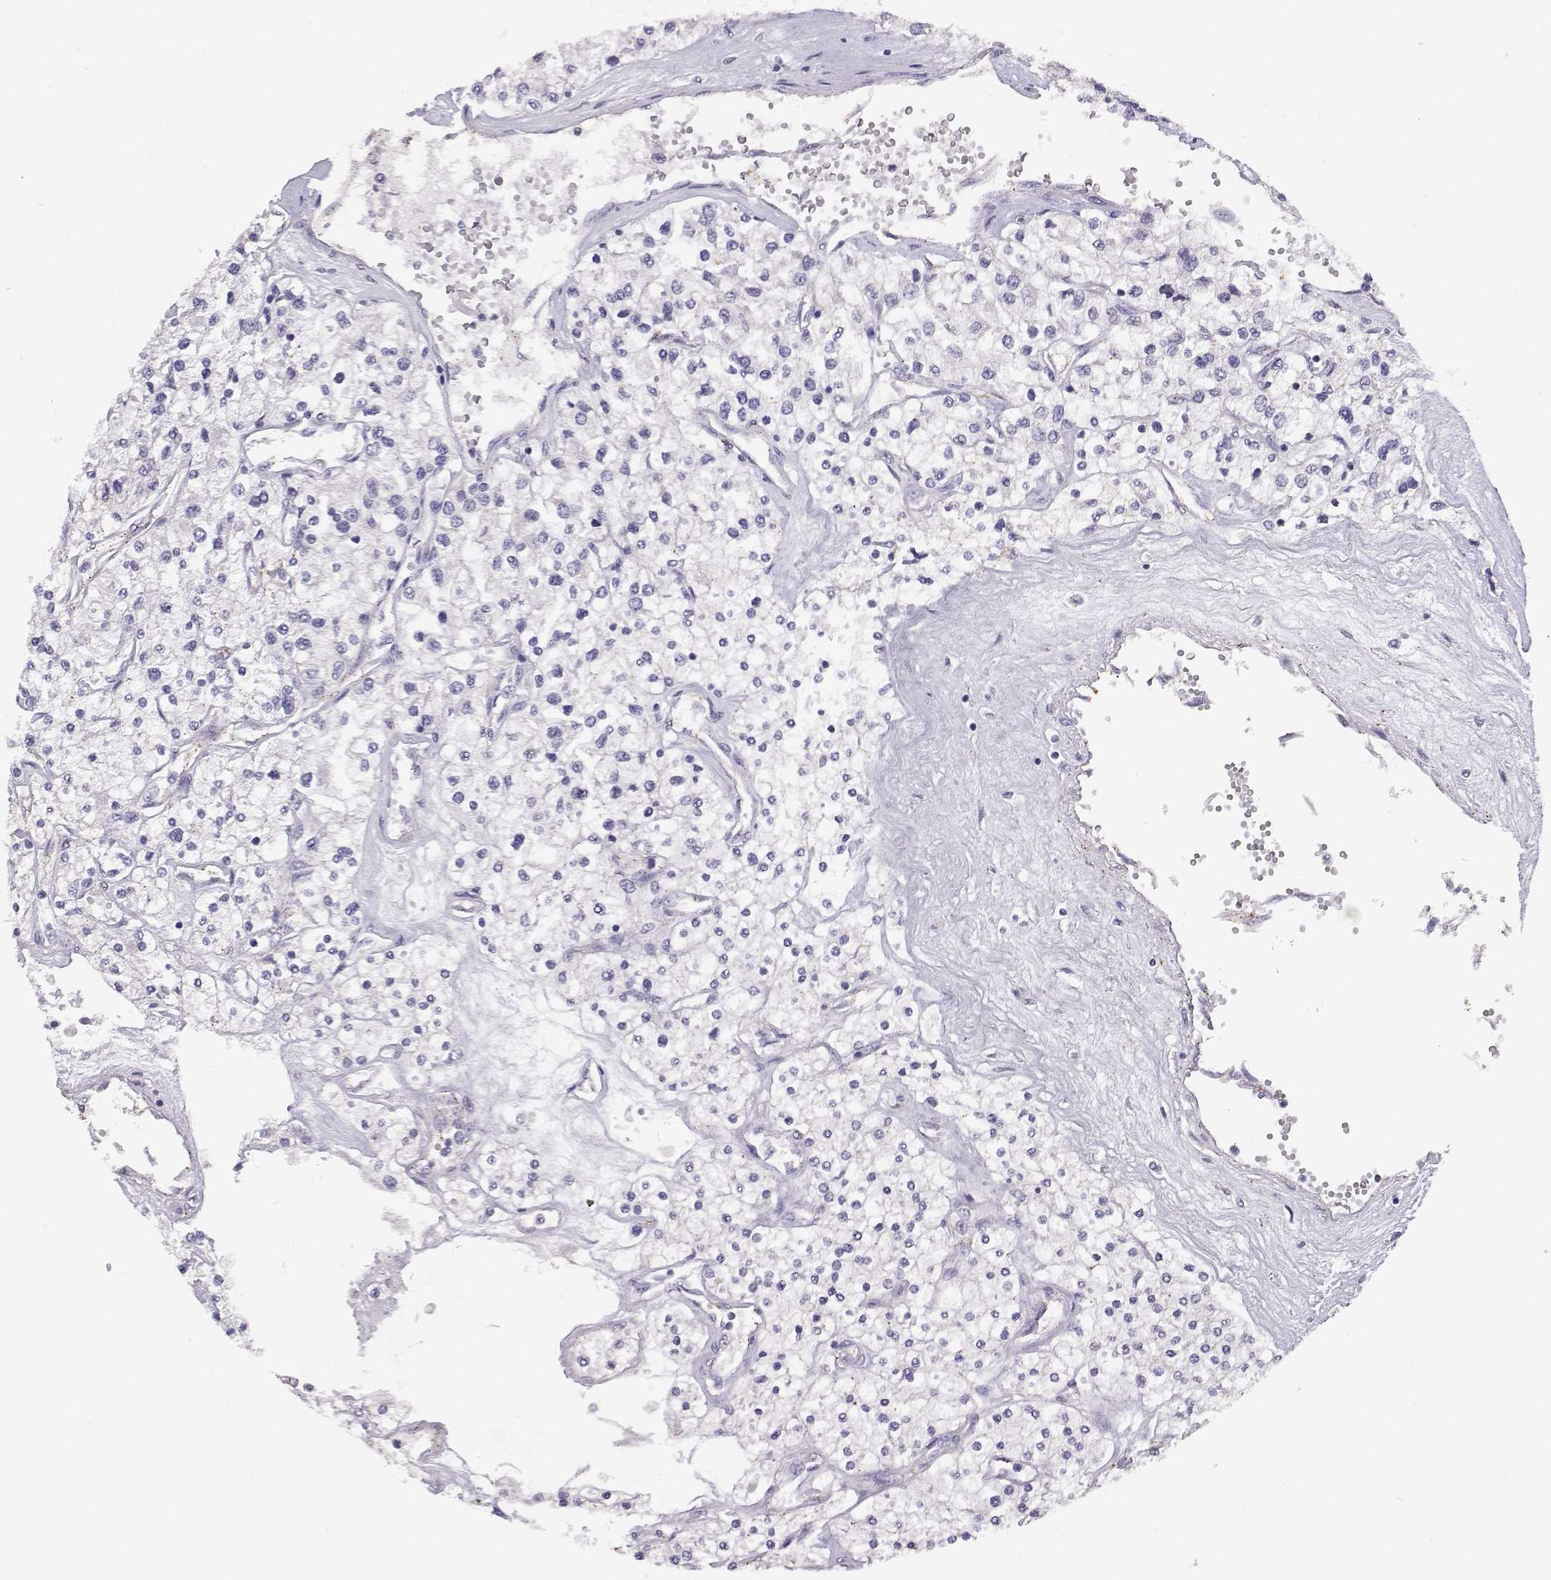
{"staining": {"intensity": "negative", "quantity": "none", "location": "none"}, "tissue": "renal cancer", "cell_type": "Tumor cells", "image_type": "cancer", "snomed": [{"axis": "morphology", "description": "Adenocarcinoma, NOS"}, {"axis": "topography", "description": "Kidney"}], "caption": "This is an immunohistochemistry (IHC) image of renal cancer (adenocarcinoma). There is no staining in tumor cells.", "gene": "ENDOU", "patient": {"sex": "male", "age": 80}}